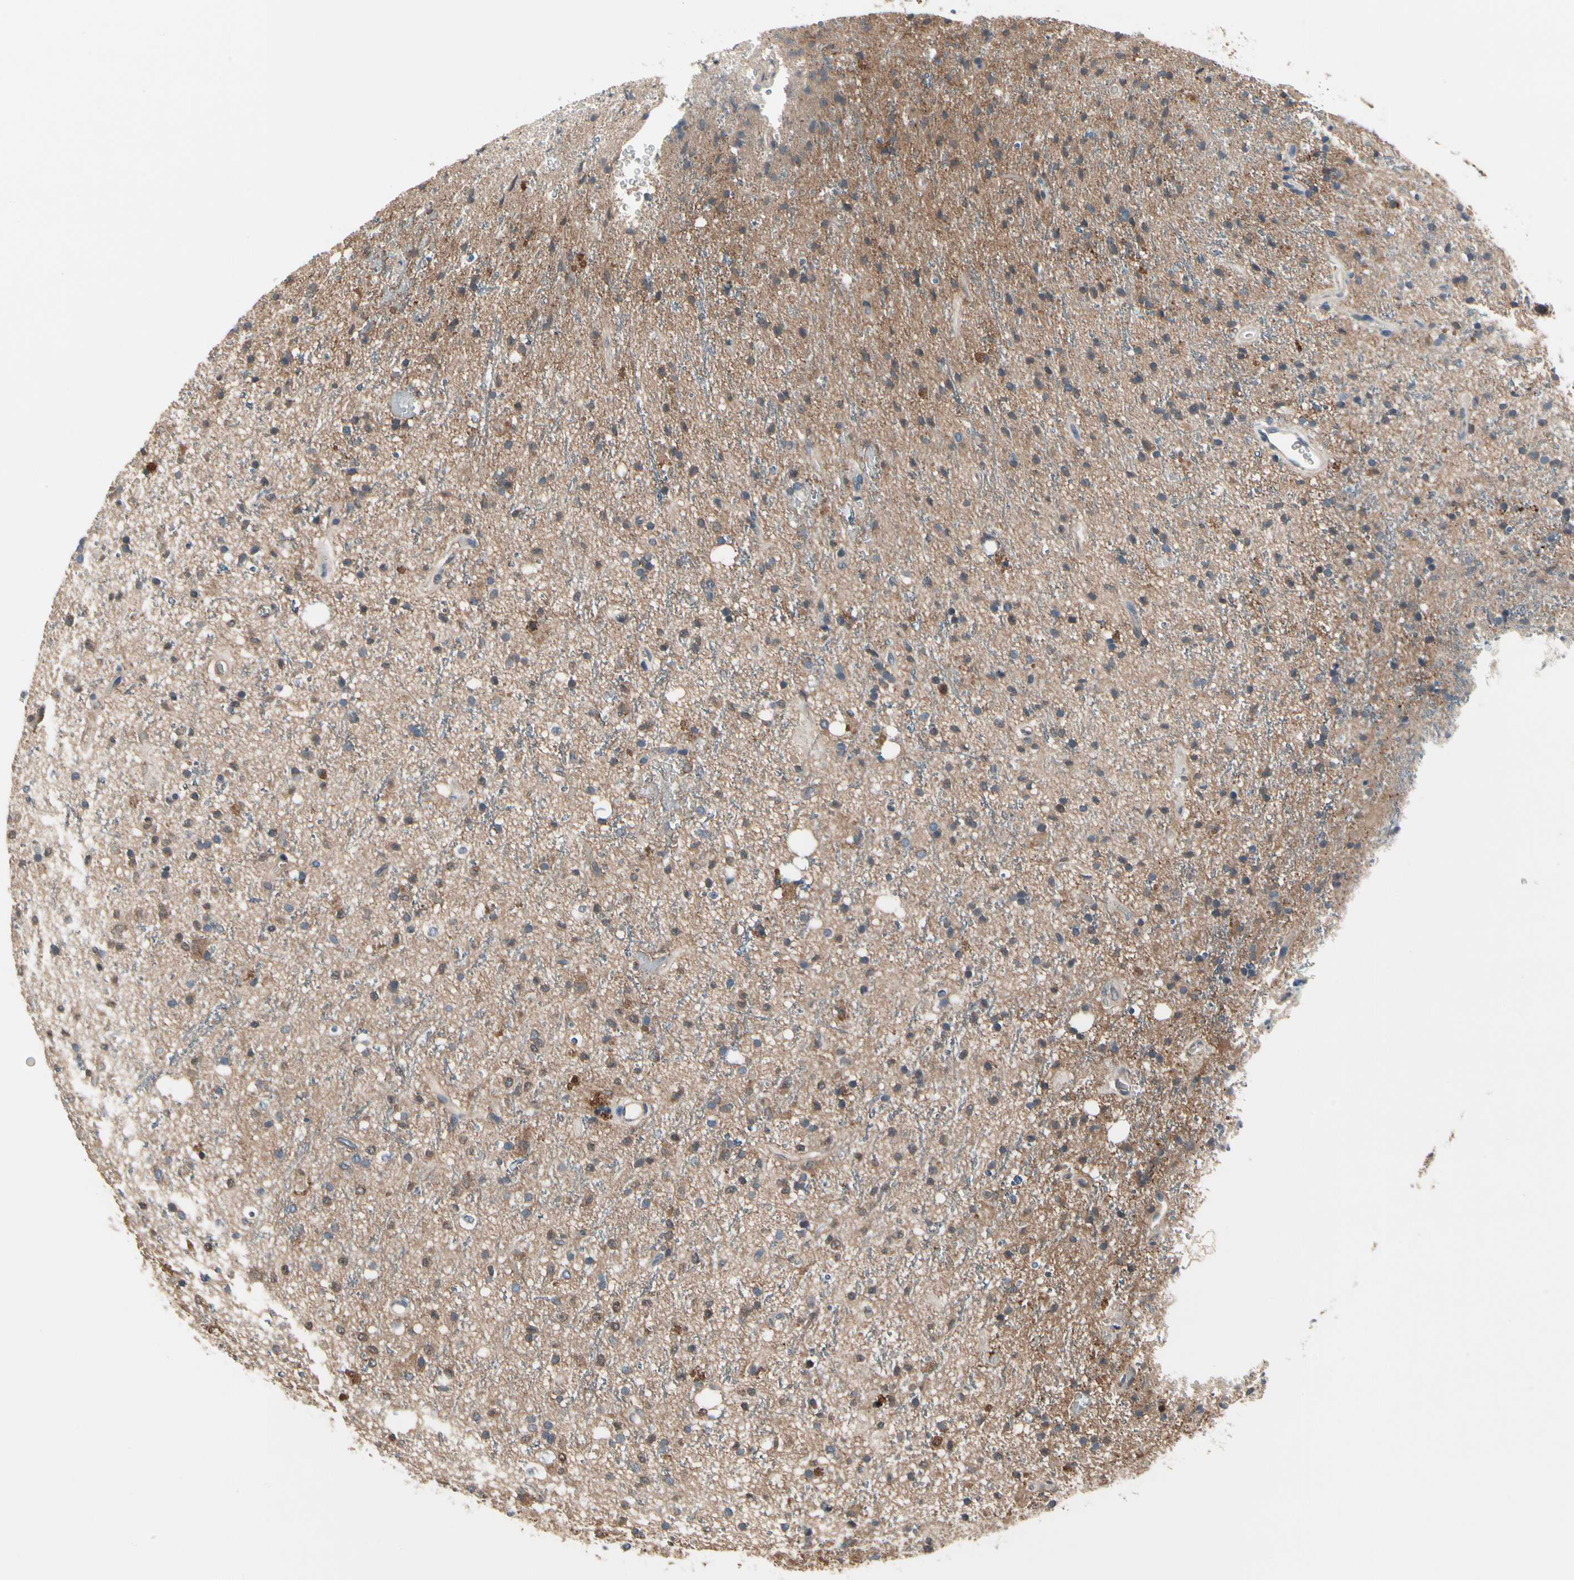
{"staining": {"intensity": "weak", "quantity": "25%-75%", "location": "cytoplasmic/membranous"}, "tissue": "glioma", "cell_type": "Tumor cells", "image_type": "cancer", "snomed": [{"axis": "morphology", "description": "Glioma, malignant, High grade"}, {"axis": "topography", "description": "Brain"}], "caption": "Immunohistochemical staining of glioma exhibits weak cytoplasmic/membranous protein staining in approximately 25%-75% of tumor cells. The staining was performed using DAB (3,3'-diaminobenzidine) to visualize the protein expression in brown, while the nuclei were stained in blue with hematoxylin (Magnification: 20x).", "gene": "PRDX6", "patient": {"sex": "male", "age": 47}}